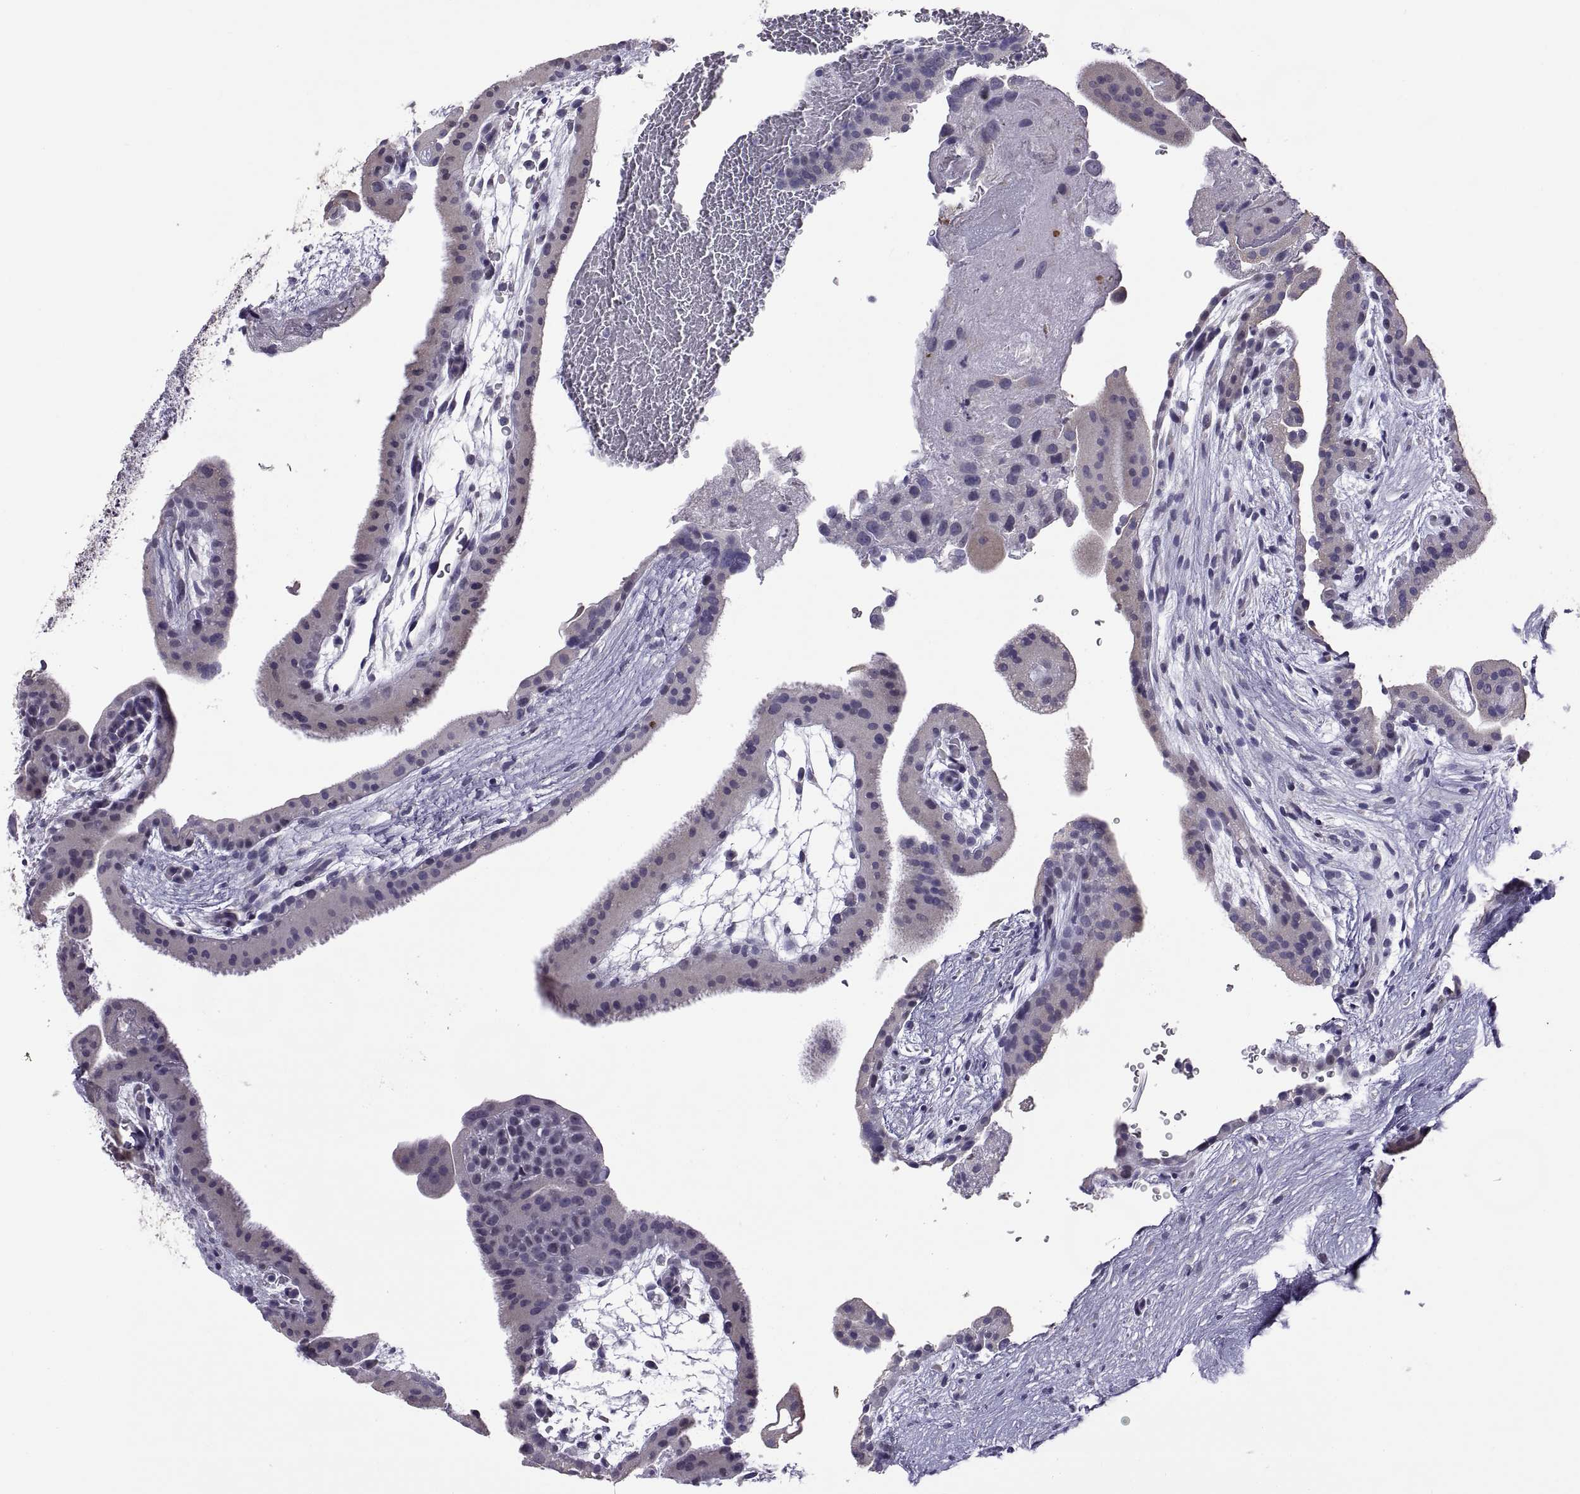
{"staining": {"intensity": "weak", "quantity": "25%-75%", "location": "cytoplasmic/membranous"}, "tissue": "placenta", "cell_type": "Decidual cells", "image_type": "normal", "snomed": [{"axis": "morphology", "description": "Normal tissue, NOS"}, {"axis": "topography", "description": "Placenta"}], "caption": "The photomicrograph displays staining of unremarkable placenta, revealing weak cytoplasmic/membranous protein staining (brown color) within decidual cells. (Brightfield microscopy of DAB IHC at high magnification).", "gene": "MAGEB18", "patient": {"sex": "female", "age": 19}}